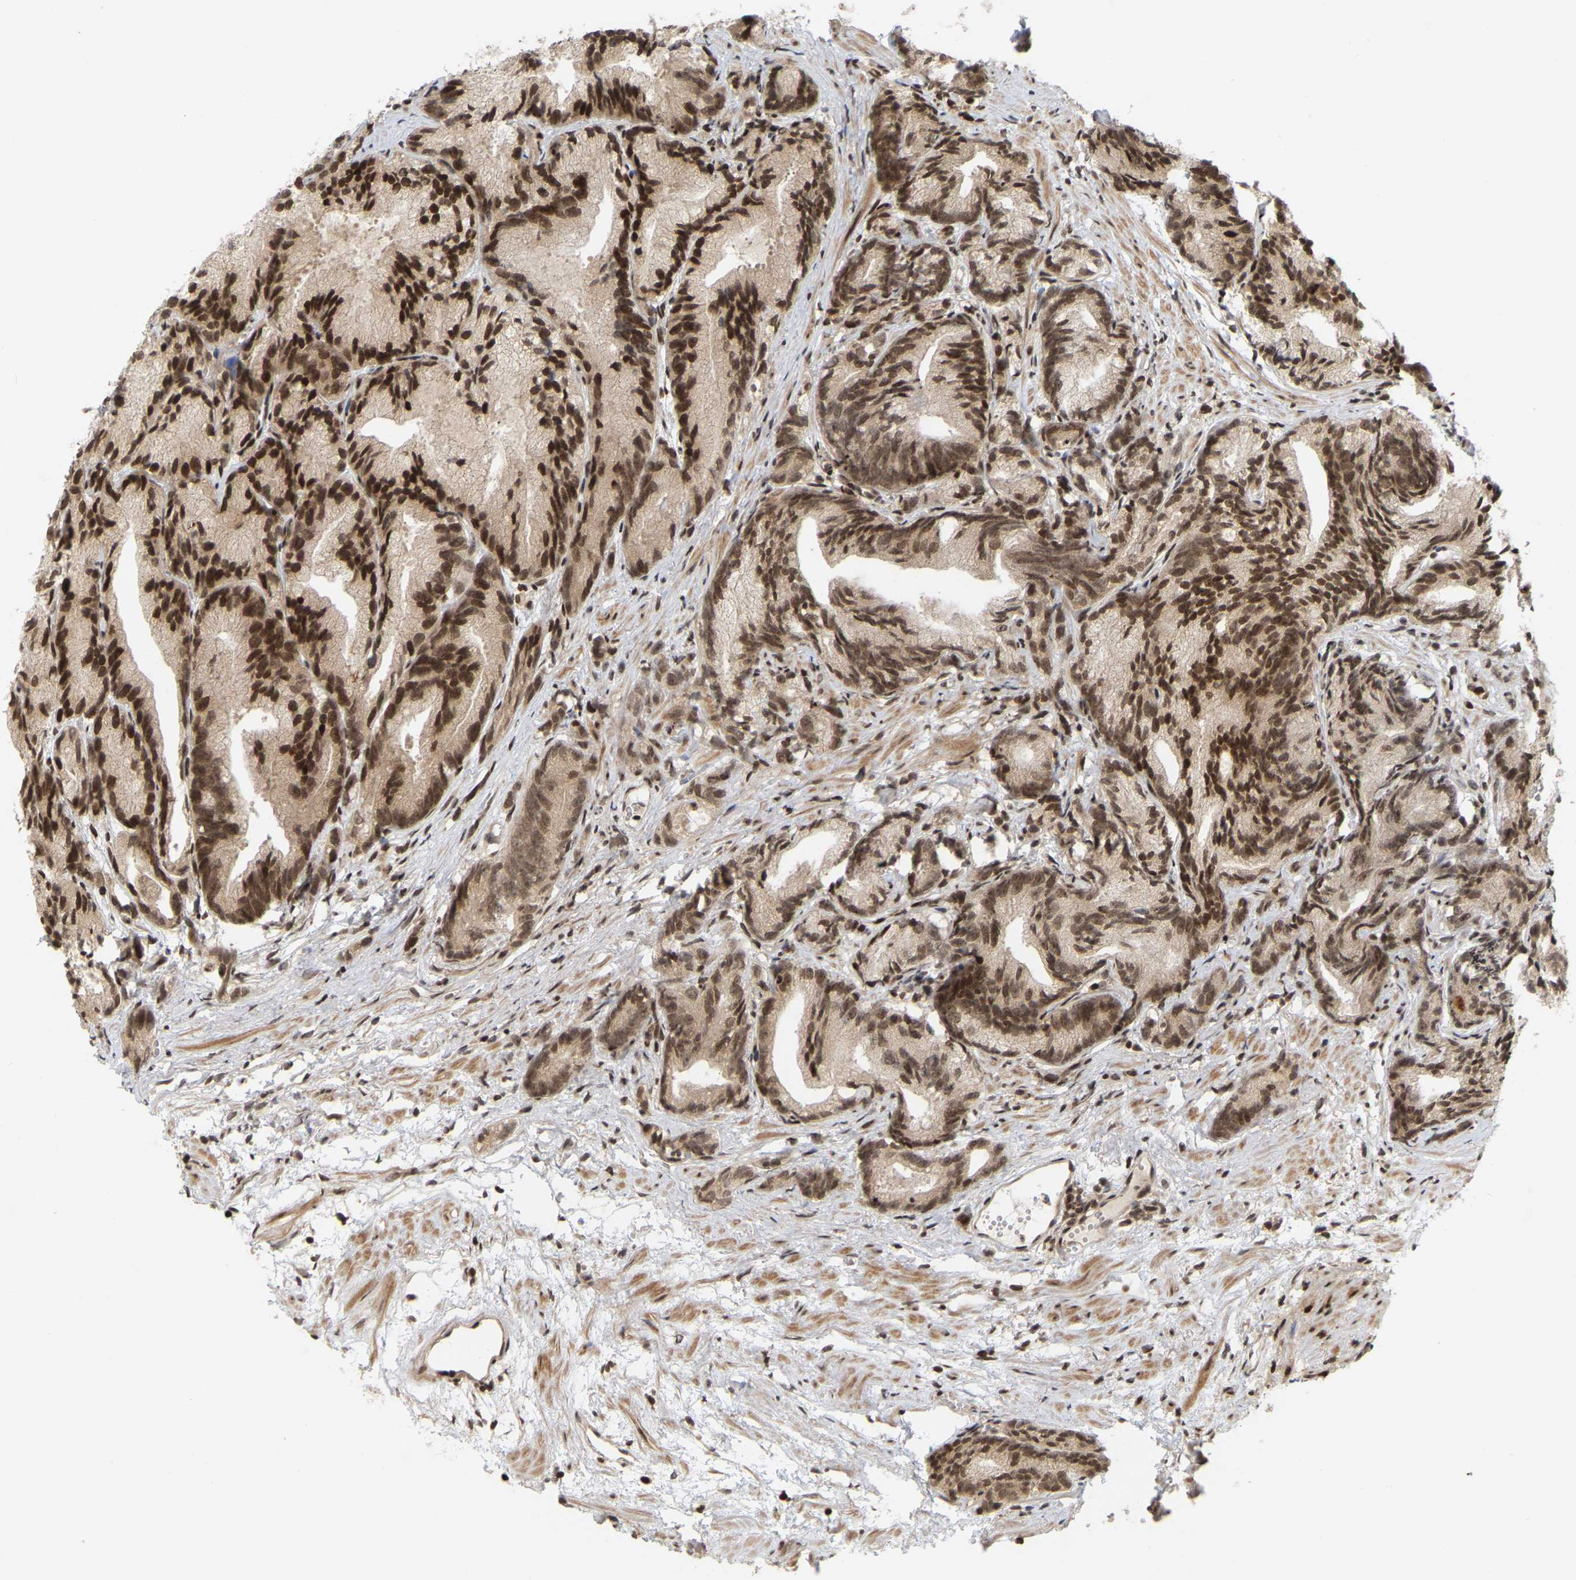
{"staining": {"intensity": "strong", "quantity": ">75%", "location": "cytoplasmic/membranous,nuclear"}, "tissue": "prostate cancer", "cell_type": "Tumor cells", "image_type": "cancer", "snomed": [{"axis": "morphology", "description": "Adenocarcinoma, Low grade"}, {"axis": "topography", "description": "Prostate"}], "caption": "This is a micrograph of immunohistochemistry (IHC) staining of low-grade adenocarcinoma (prostate), which shows strong staining in the cytoplasmic/membranous and nuclear of tumor cells.", "gene": "NFE2L2", "patient": {"sex": "male", "age": 89}}